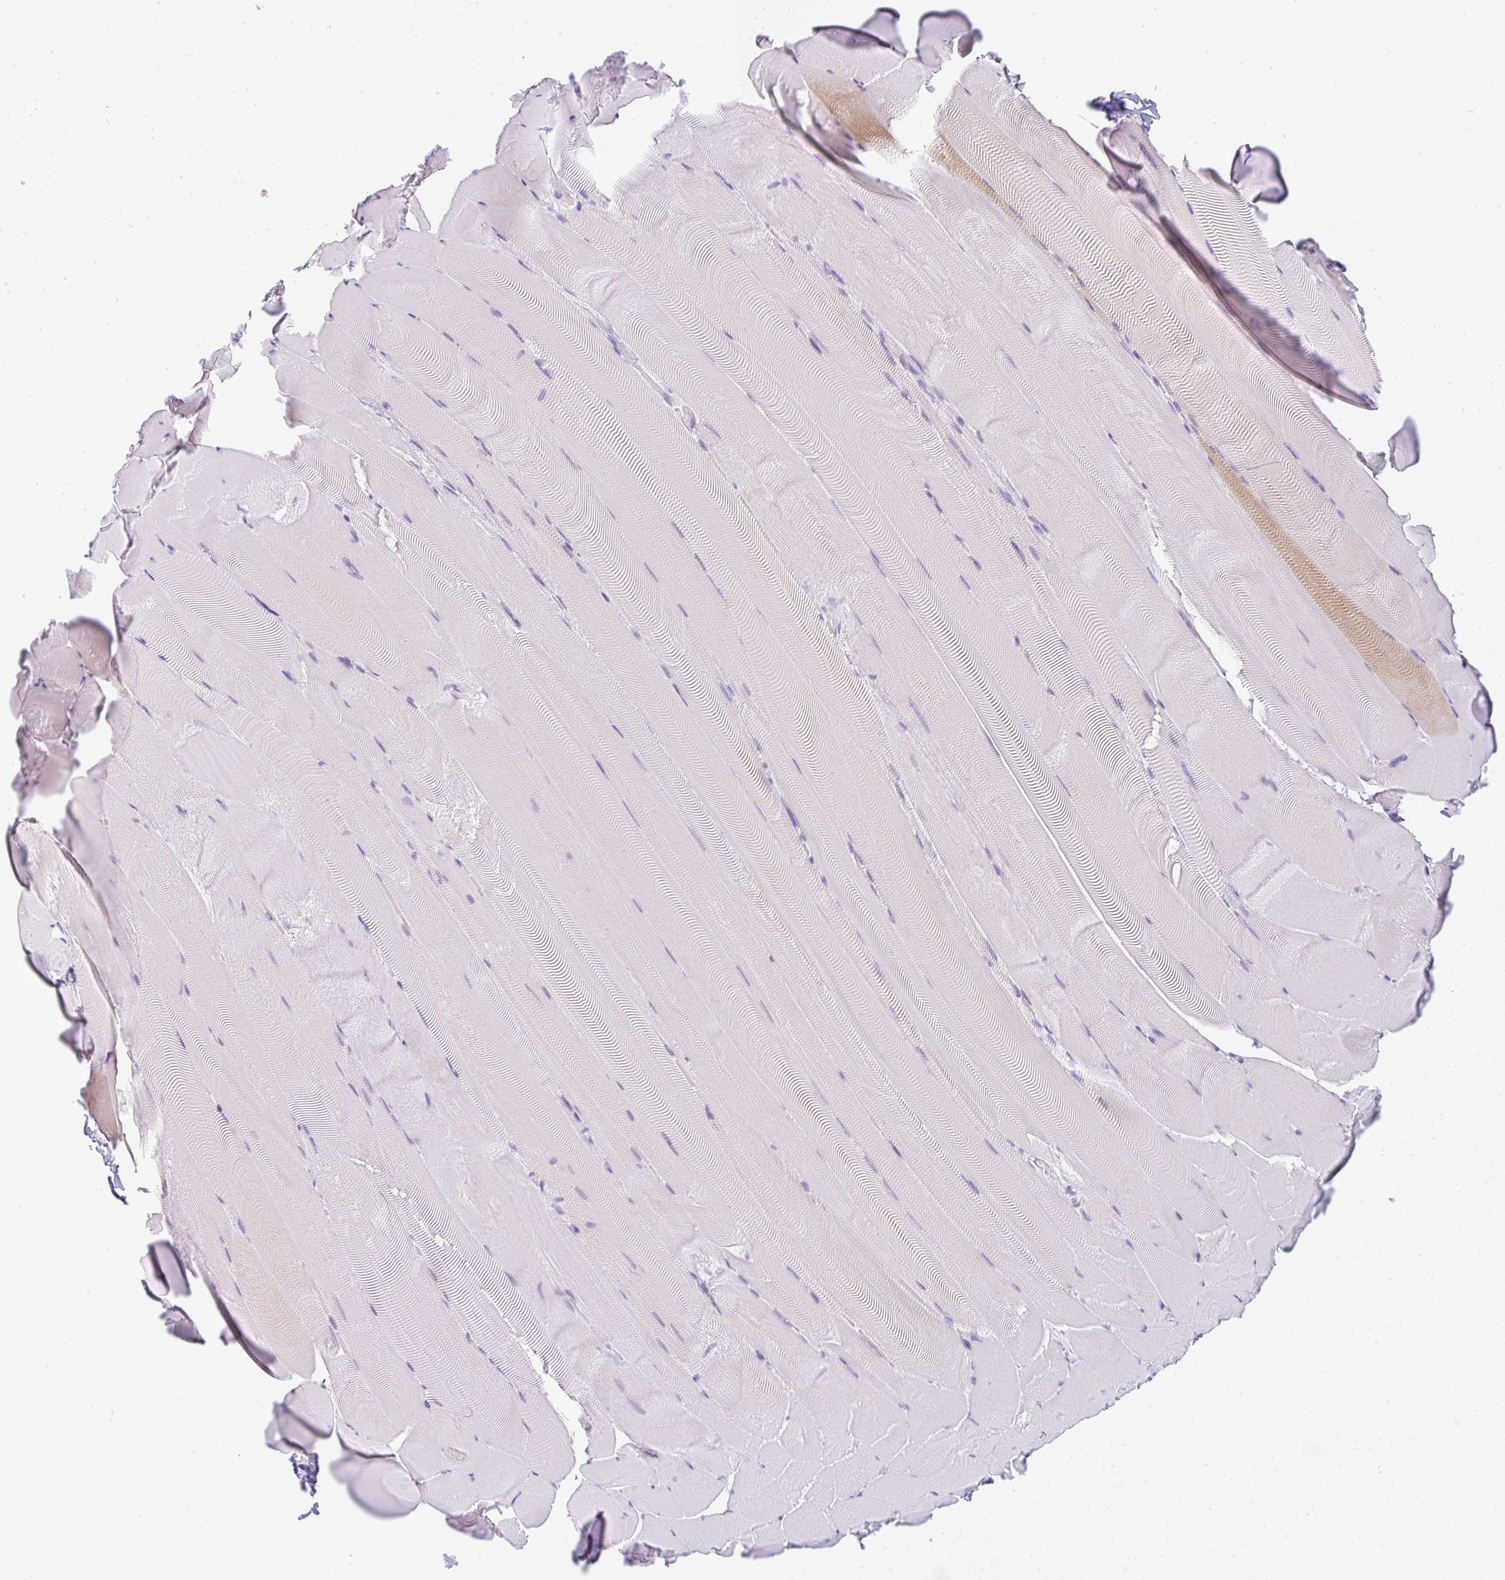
{"staining": {"intensity": "weak", "quantity": "25%-75%", "location": "cytoplasmic/membranous"}, "tissue": "skeletal muscle", "cell_type": "Myocytes", "image_type": "normal", "snomed": [{"axis": "morphology", "description": "Normal tissue, NOS"}, {"axis": "topography", "description": "Skeletal muscle"}], "caption": "Immunohistochemical staining of unremarkable human skeletal muscle displays weak cytoplasmic/membranous protein expression in approximately 25%-75% of myocytes.", "gene": "LPAR4", "patient": {"sex": "female", "age": 64}}